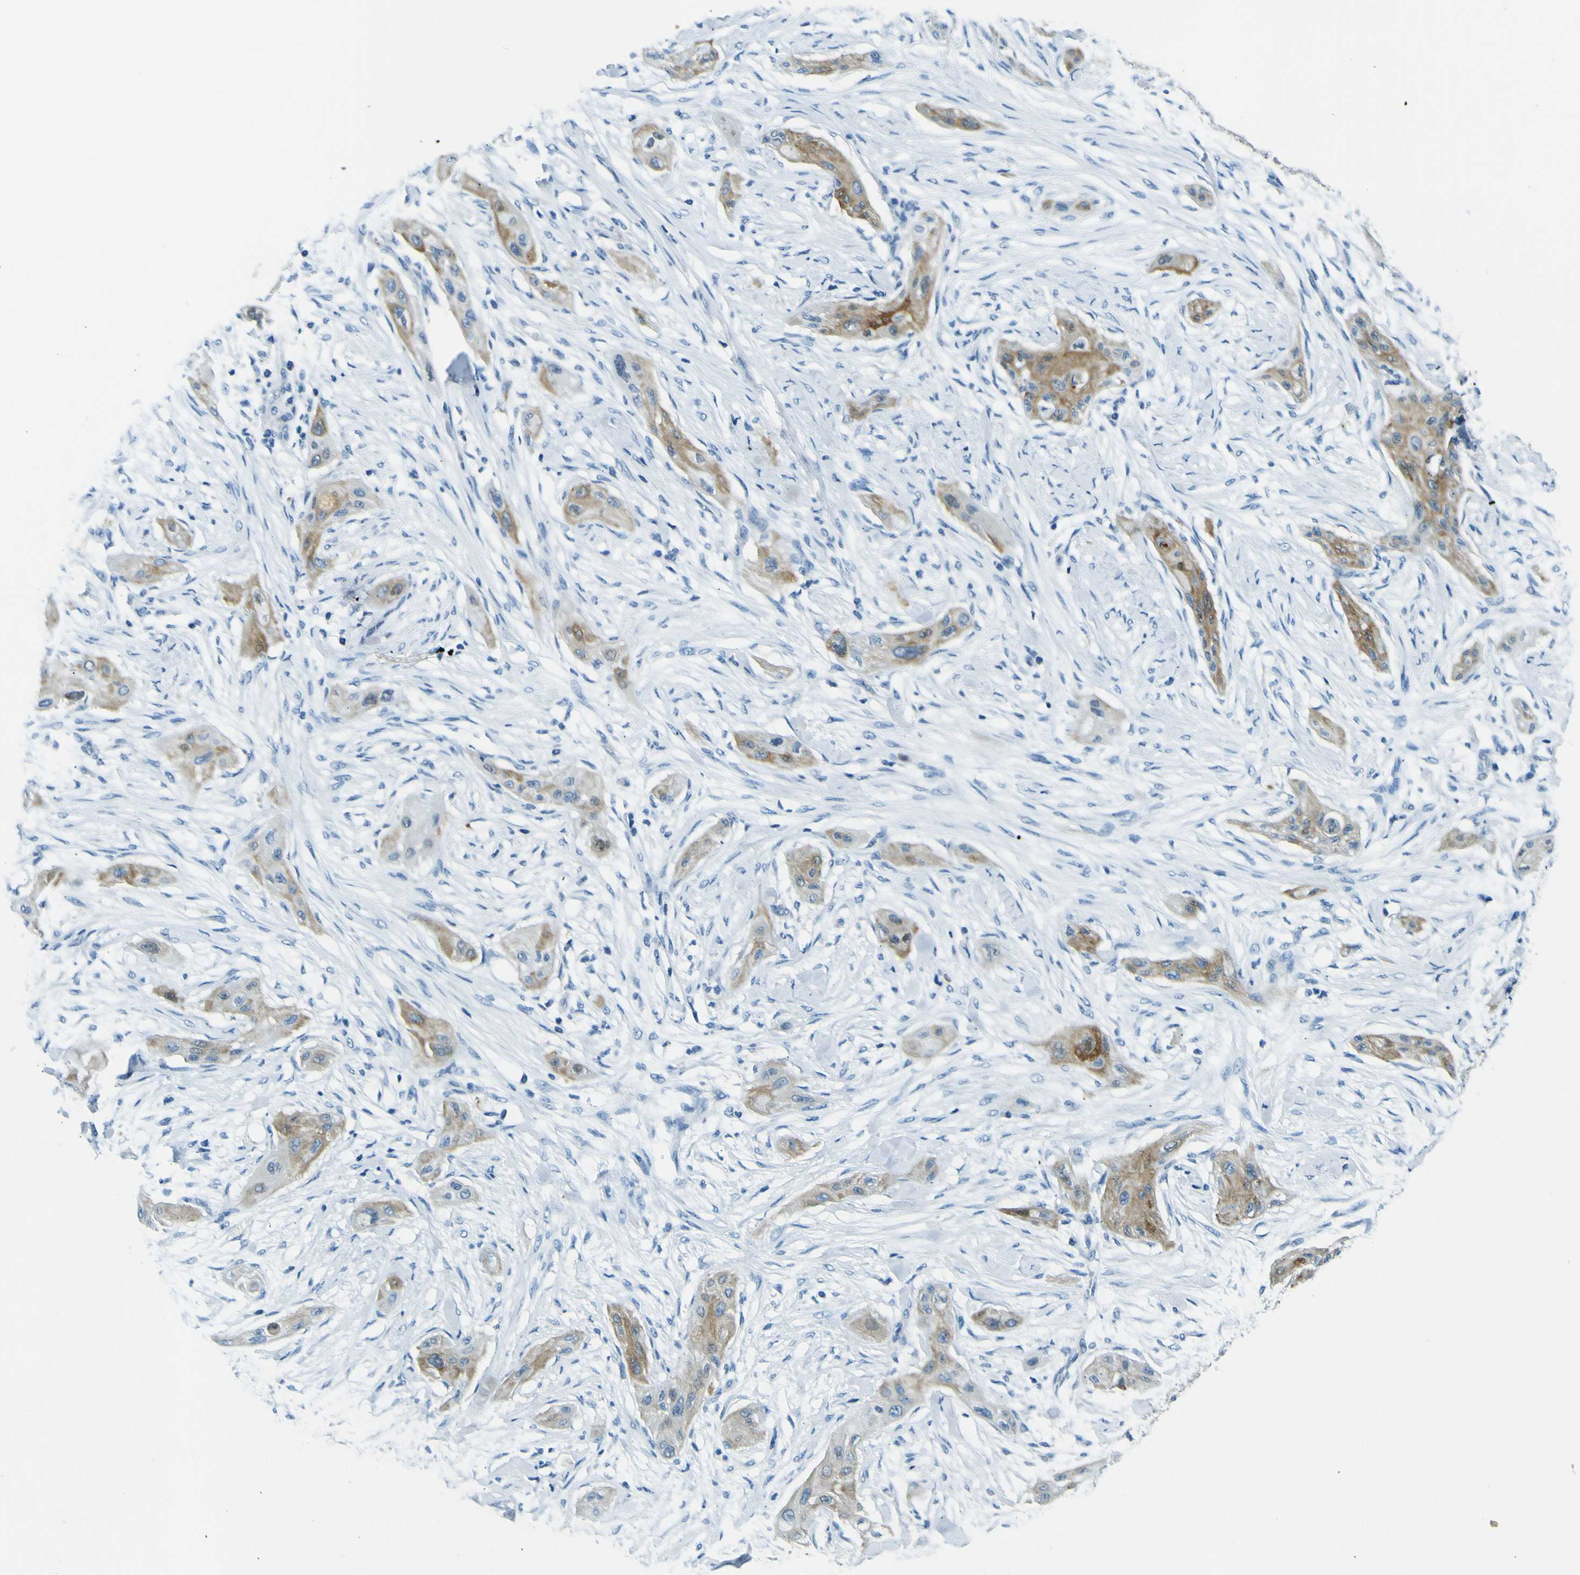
{"staining": {"intensity": "moderate", "quantity": ">75%", "location": "cytoplasmic/membranous"}, "tissue": "lung cancer", "cell_type": "Tumor cells", "image_type": "cancer", "snomed": [{"axis": "morphology", "description": "Squamous cell carcinoma, NOS"}, {"axis": "topography", "description": "Lung"}], "caption": "Protein staining displays moderate cytoplasmic/membranous expression in approximately >75% of tumor cells in lung cancer.", "gene": "SORCS1", "patient": {"sex": "female", "age": 47}}